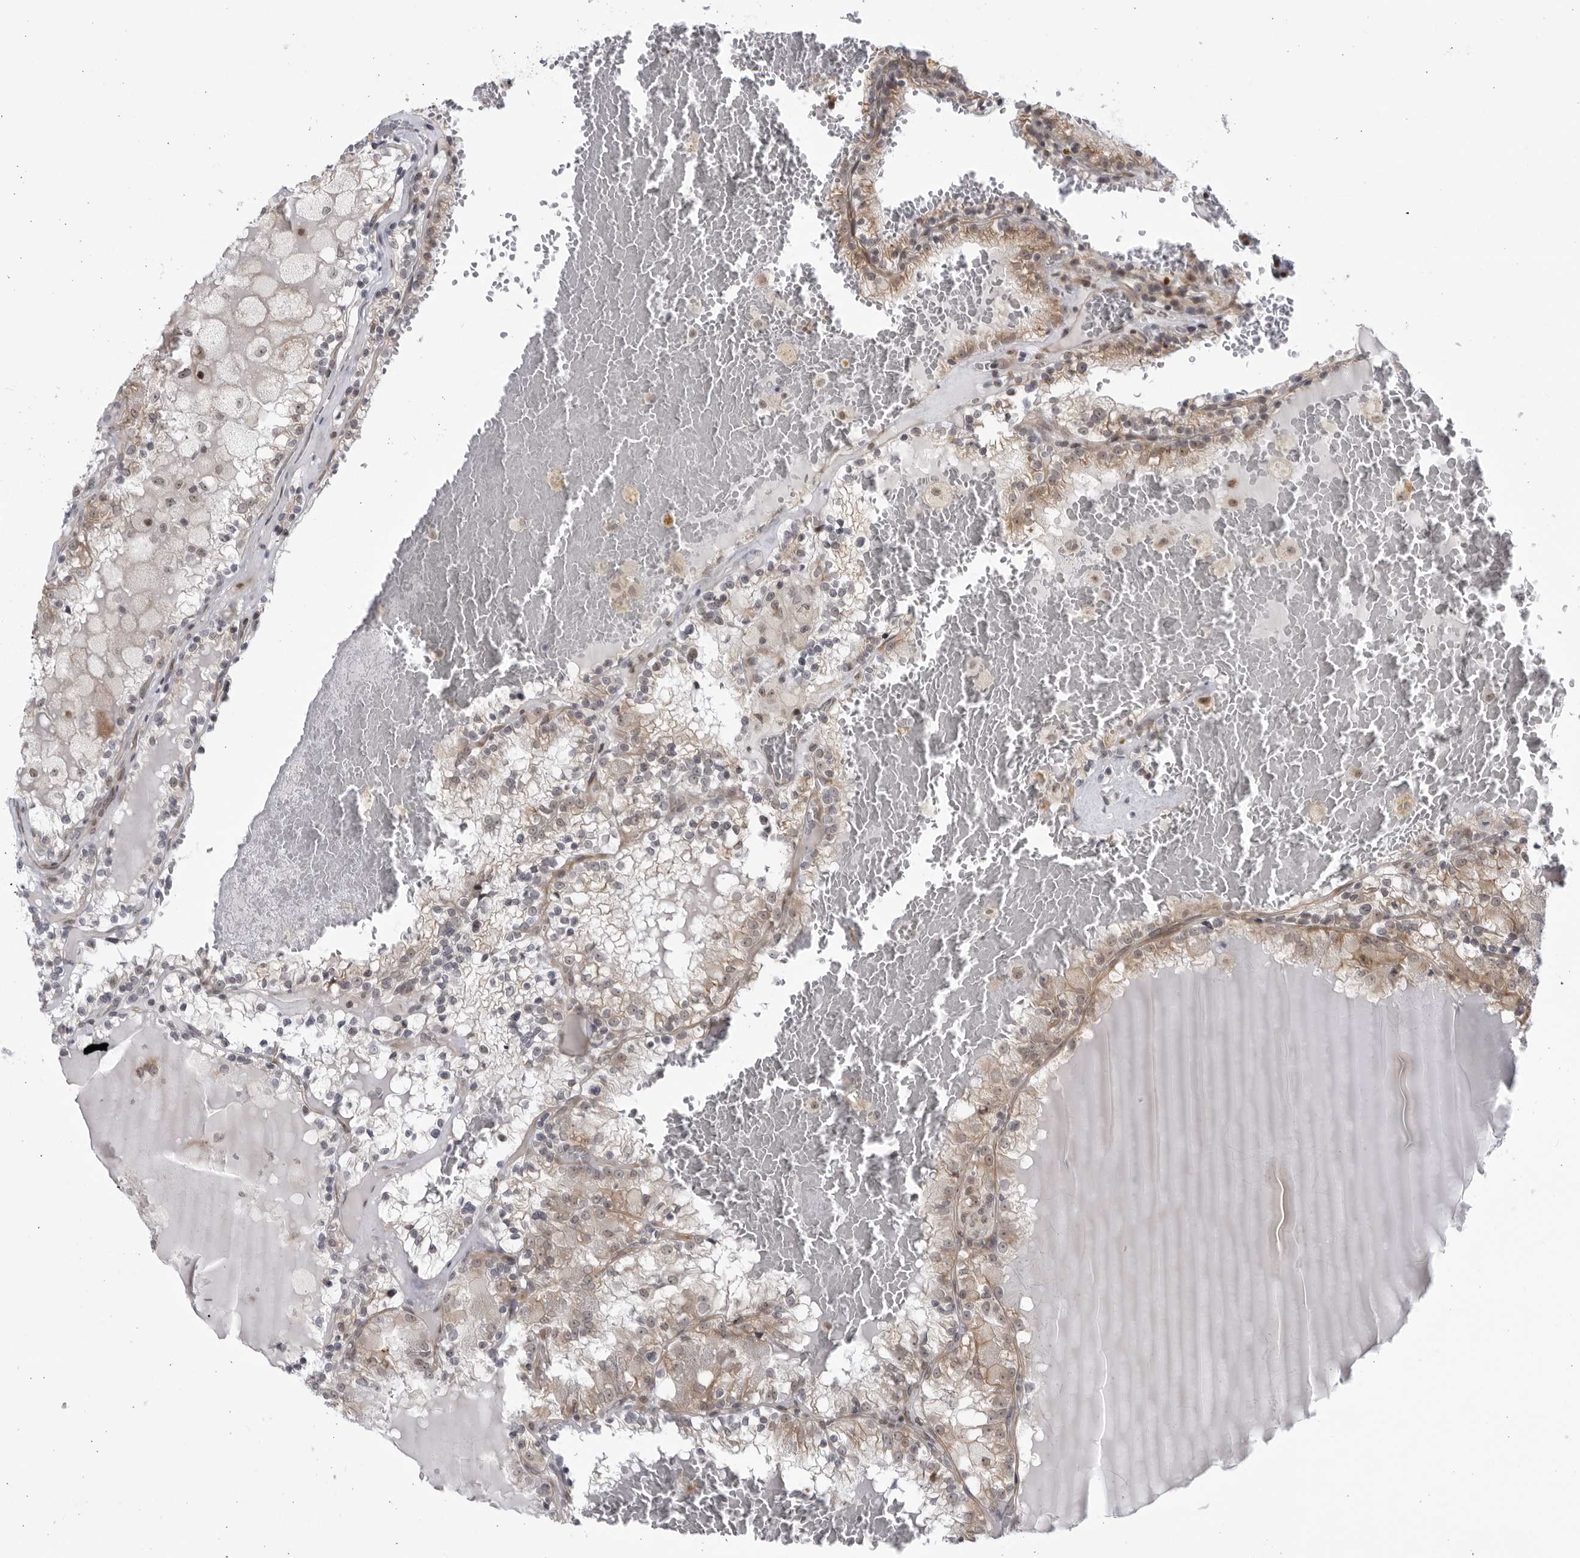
{"staining": {"intensity": "weak", "quantity": "25%-75%", "location": "cytoplasmic/membranous,nuclear"}, "tissue": "renal cancer", "cell_type": "Tumor cells", "image_type": "cancer", "snomed": [{"axis": "morphology", "description": "Adenocarcinoma, NOS"}, {"axis": "topography", "description": "Kidney"}], "caption": "The histopathology image shows a brown stain indicating the presence of a protein in the cytoplasmic/membranous and nuclear of tumor cells in adenocarcinoma (renal). (Stains: DAB in brown, nuclei in blue, Microscopy: brightfield microscopy at high magnification).", "gene": "ITGB3BP", "patient": {"sex": "female", "age": 56}}